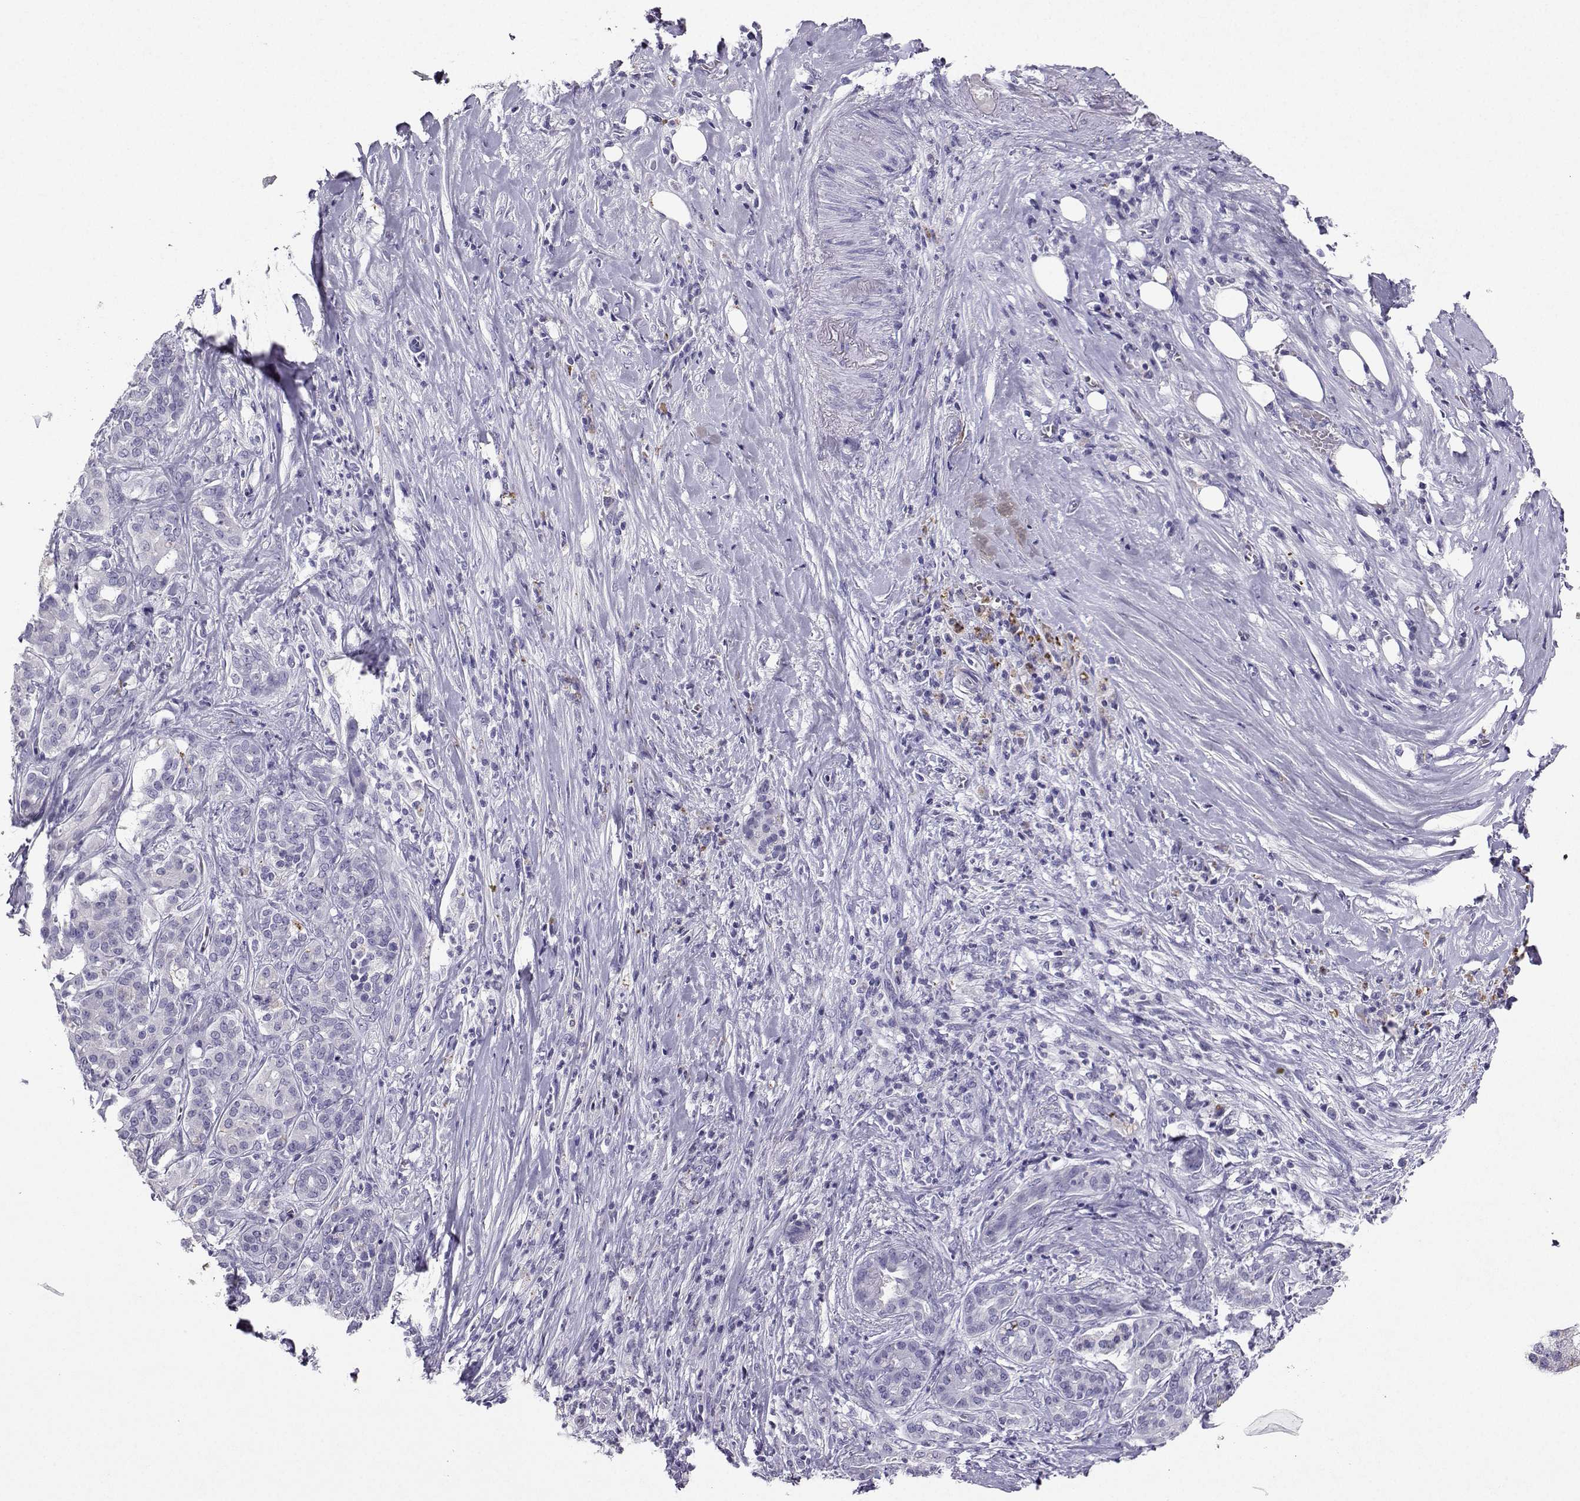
{"staining": {"intensity": "negative", "quantity": "none", "location": "none"}, "tissue": "pancreatic cancer", "cell_type": "Tumor cells", "image_type": "cancer", "snomed": [{"axis": "morphology", "description": "Adenocarcinoma, NOS"}, {"axis": "topography", "description": "Pancreas"}], "caption": "DAB immunohistochemical staining of human adenocarcinoma (pancreatic) reveals no significant expression in tumor cells. Nuclei are stained in blue.", "gene": "GRIK4", "patient": {"sex": "male", "age": 57}}